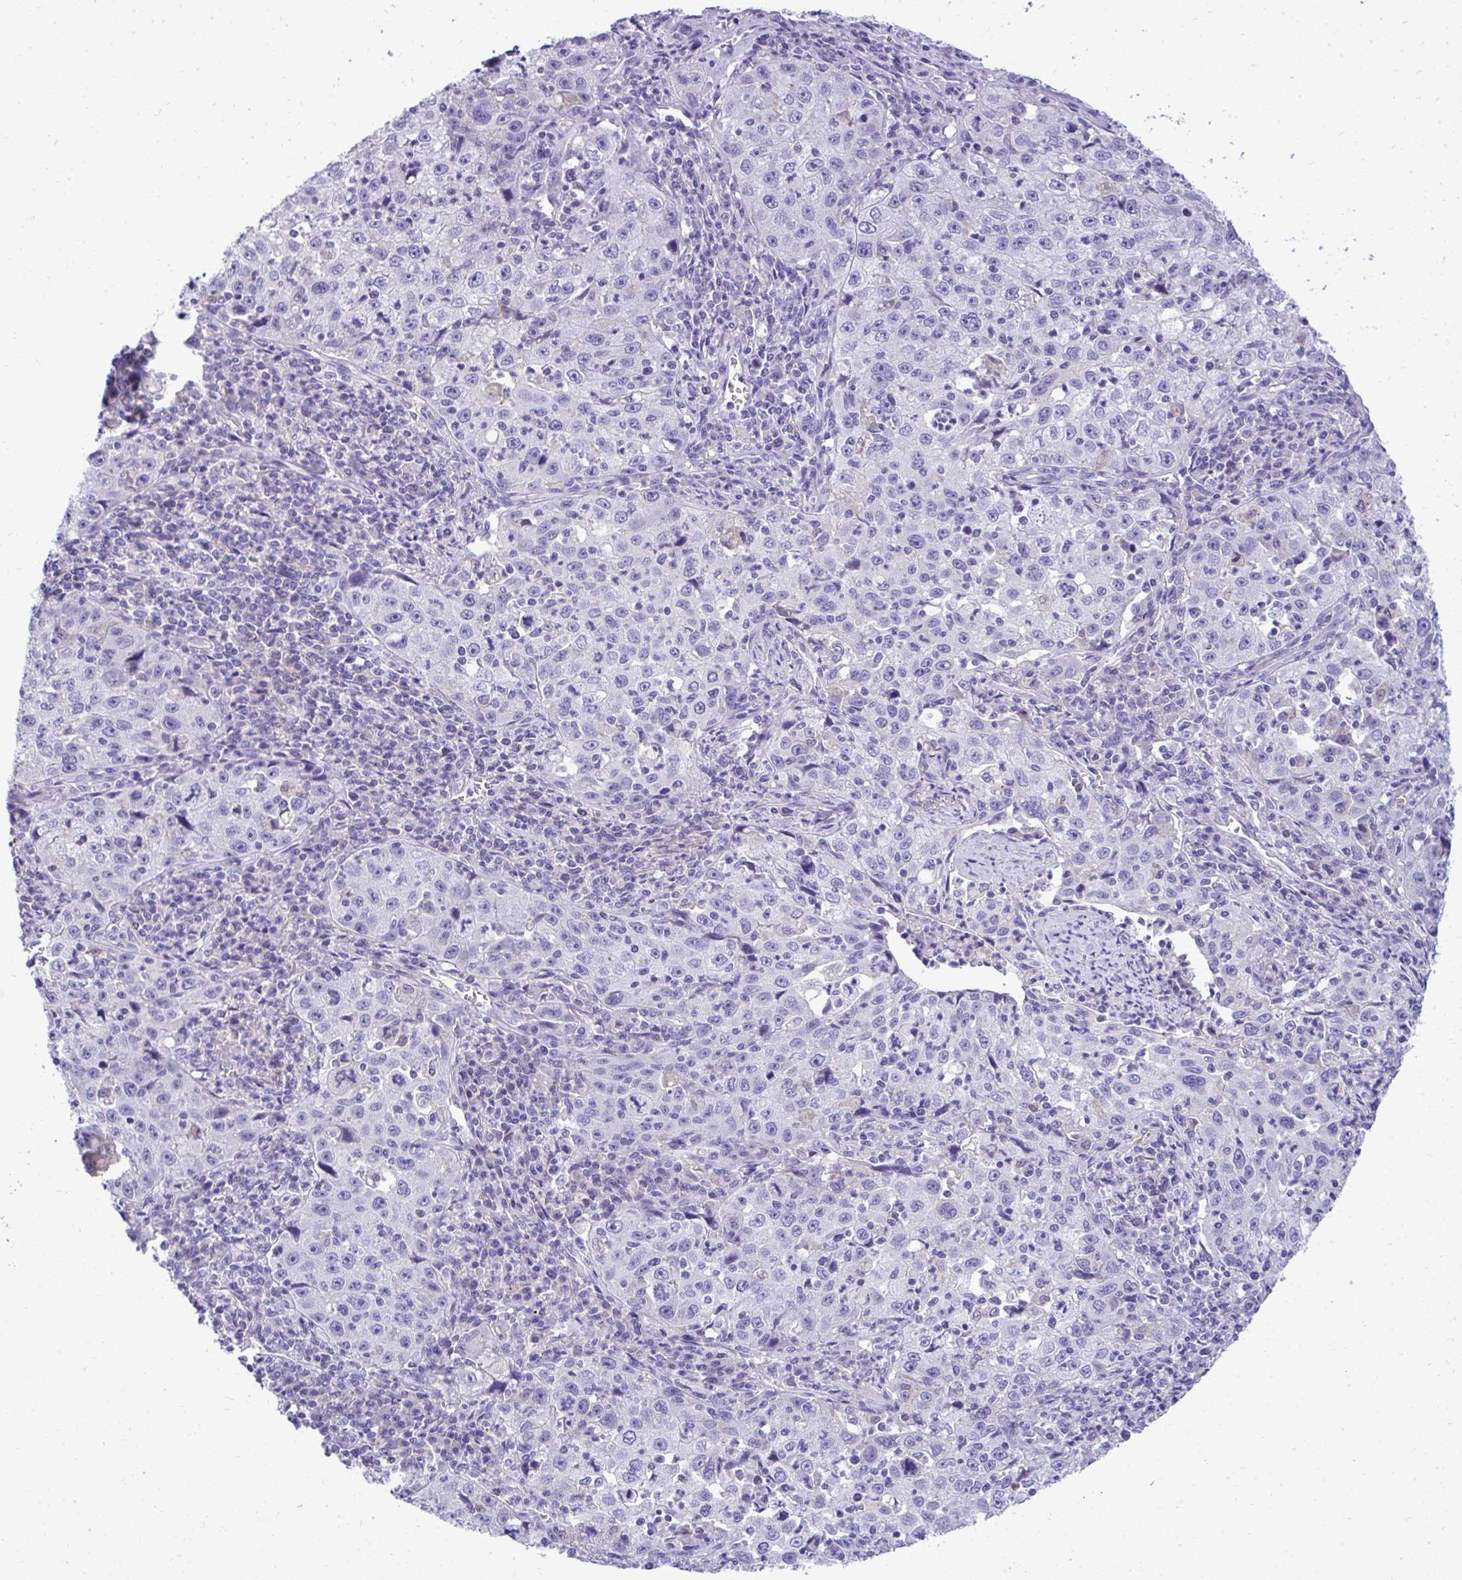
{"staining": {"intensity": "negative", "quantity": "none", "location": "none"}, "tissue": "lung cancer", "cell_type": "Tumor cells", "image_type": "cancer", "snomed": [{"axis": "morphology", "description": "Squamous cell carcinoma, NOS"}, {"axis": "topography", "description": "Lung"}], "caption": "Immunohistochemistry (IHC) image of lung squamous cell carcinoma stained for a protein (brown), which displays no staining in tumor cells.", "gene": "ST6GALNAC3", "patient": {"sex": "male", "age": 71}}